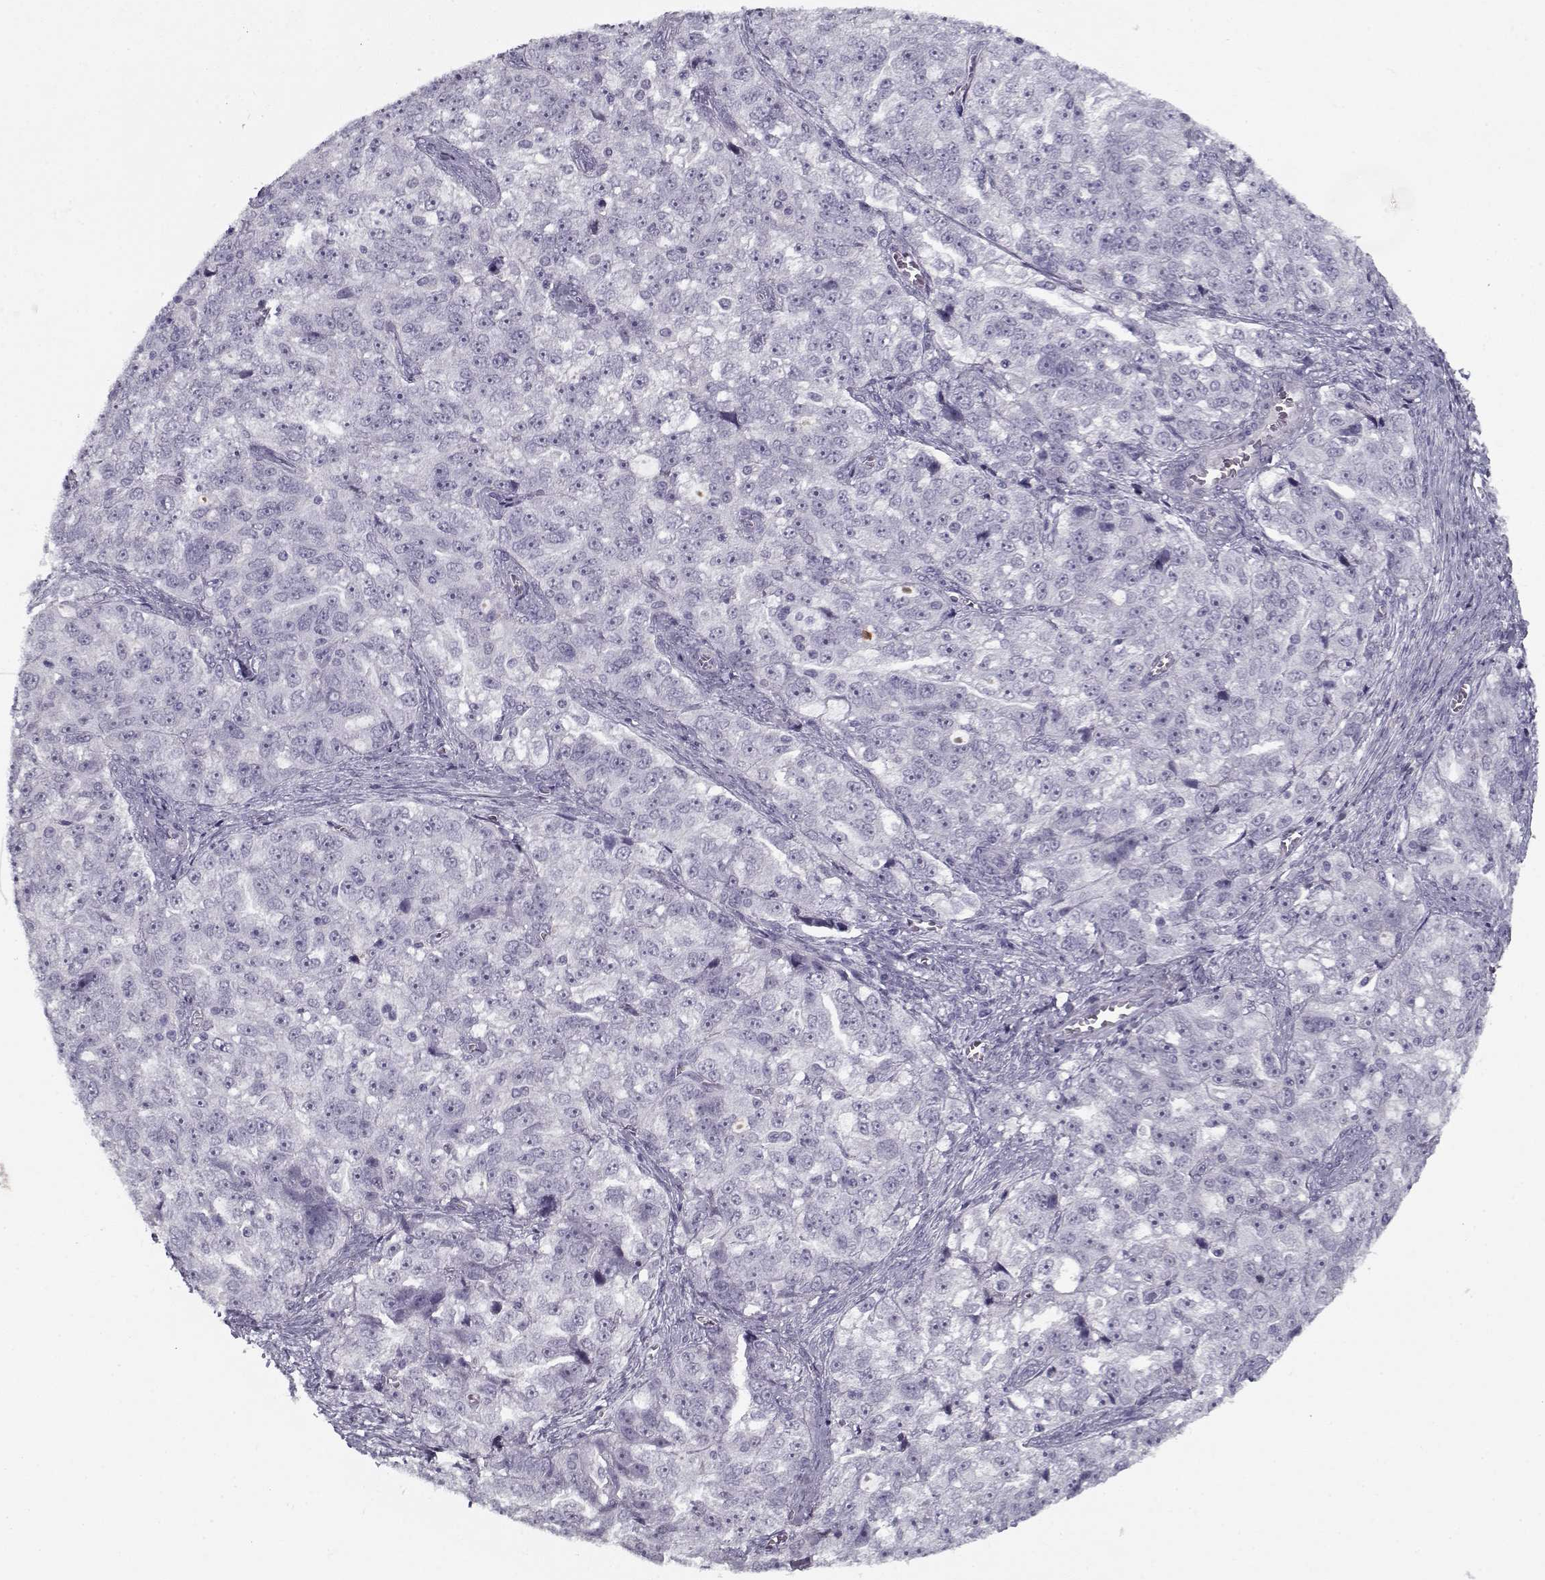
{"staining": {"intensity": "negative", "quantity": "none", "location": "none"}, "tissue": "ovarian cancer", "cell_type": "Tumor cells", "image_type": "cancer", "snomed": [{"axis": "morphology", "description": "Cystadenocarcinoma, serous, NOS"}, {"axis": "topography", "description": "Ovary"}], "caption": "There is no significant positivity in tumor cells of ovarian cancer. (DAB (3,3'-diaminobenzidine) IHC visualized using brightfield microscopy, high magnification).", "gene": "SPACA9", "patient": {"sex": "female", "age": 51}}